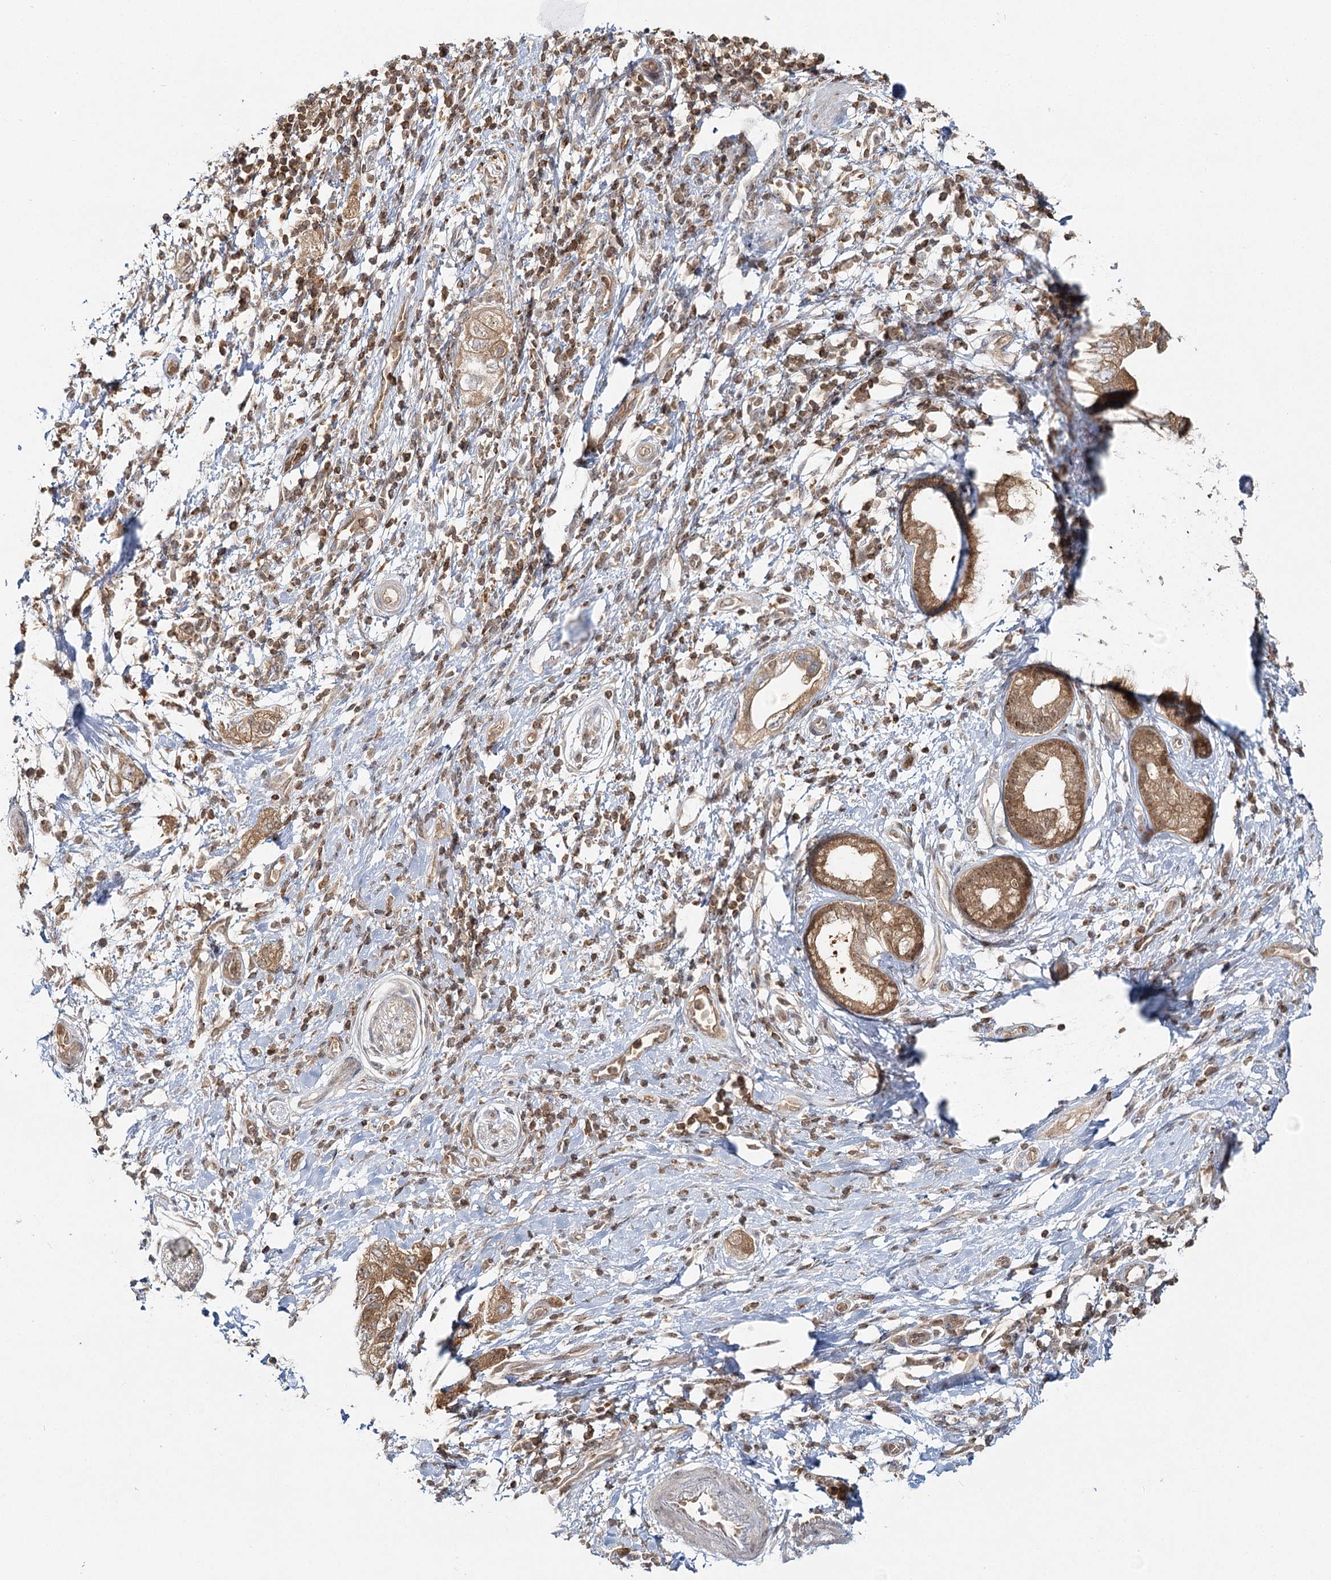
{"staining": {"intensity": "moderate", "quantity": ">75%", "location": "cytoplasmic/membranous"}, "tissue": "pancreatic cancer", "cell_type": "Tumor cells", "image_type": "cancer", "snomed": [{"axis": "morphology", "description": "Adenocarcinoma, NOS"}, {"axis": "topography", "description": "Pancreas"}], "caption": "DAB (3,3'-diaminobenzidine) immunohistochemical staining of human pancreatic cancer shows moderate cytoplasmic/membranous protein expression in about >75% of tumor cells.", "gene": "FAM120B", "patient": {"sex": "female", "age": 73}}